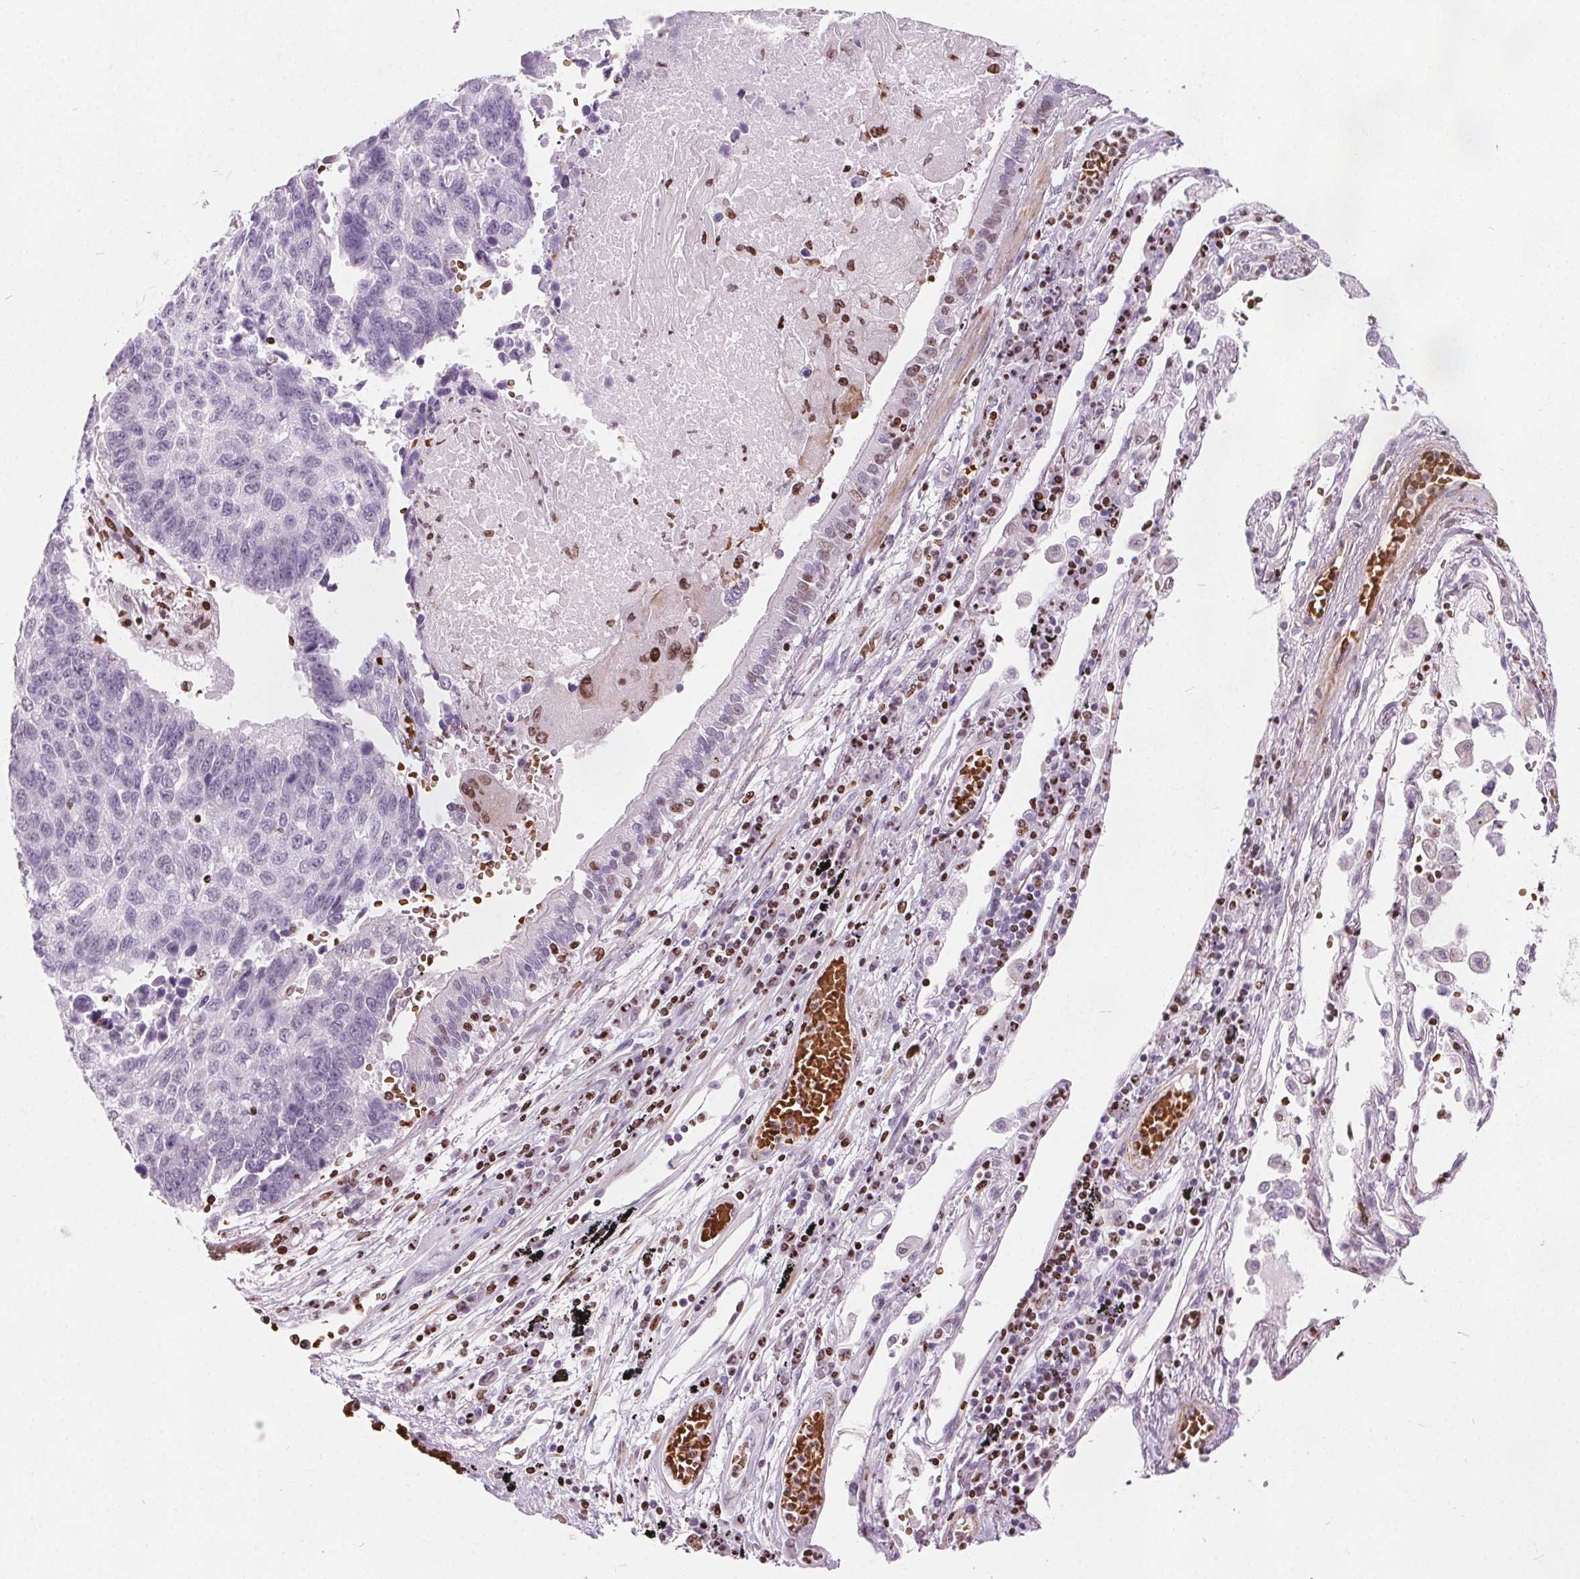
{"staining": {"intensity": "negative", "quantity": "none", "location": "none"}, "tissue": "lung cancer", "cell_type": "Tumor cells", "image_type": "cancer", "snomed": [{"axis": "morphology", "description": "Squamous cell carcinoma, NOS"}, {"axis": "topography", "description": "Lung"}], "caption": "IHC histopathology image of lung squamous cell carcinoma stained for a protein (brown), which displays no positivity in tumor cells.", "gene": "ISLR2", "patient": {"sex": "male", "age": 73}}